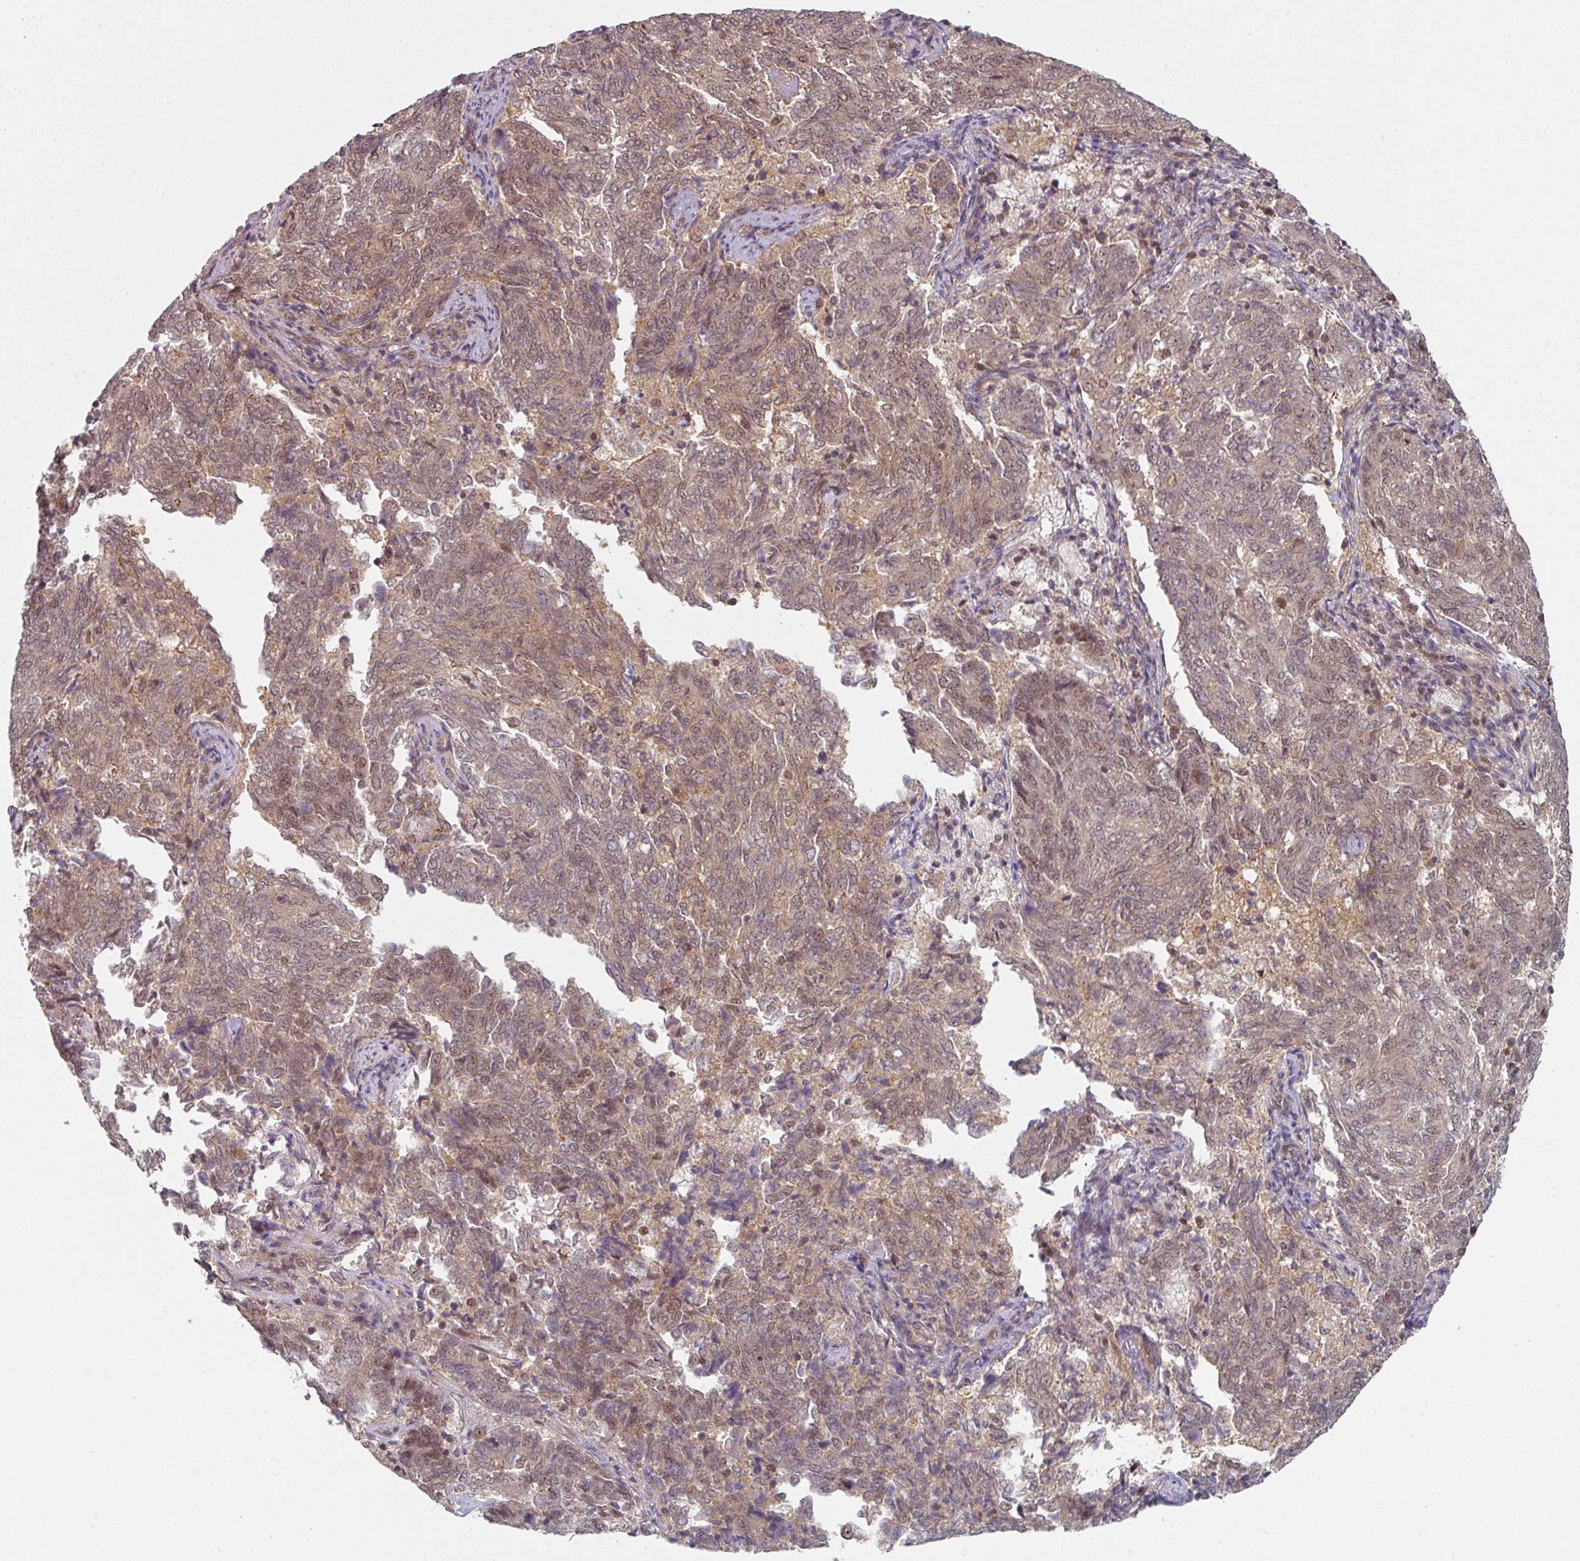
{"staining": {"intensity": "moderate", "quantity": "25%-75%", "location": "cytoplasmic/membranous,nuclear"}, "tissue": "endometrial cancer", "cell_type": "Tumor cells", "image_type": "cancer", "snomed": [{"axis": "morphology", "description": "Adenocarcinoma, NOS"}, {"axis": "topography", "description": "Endometrium"}], "caption": "An IHC micrograph of neoplastic tissue is shown. Protein staining in brown labels moderate cytoplasmic/membranous and nuclear positivity in endometrial adenocarcinoma within tumor cells.", "gene": "PSME3IP1", "patient": {"sex": "female", "age": 80}}